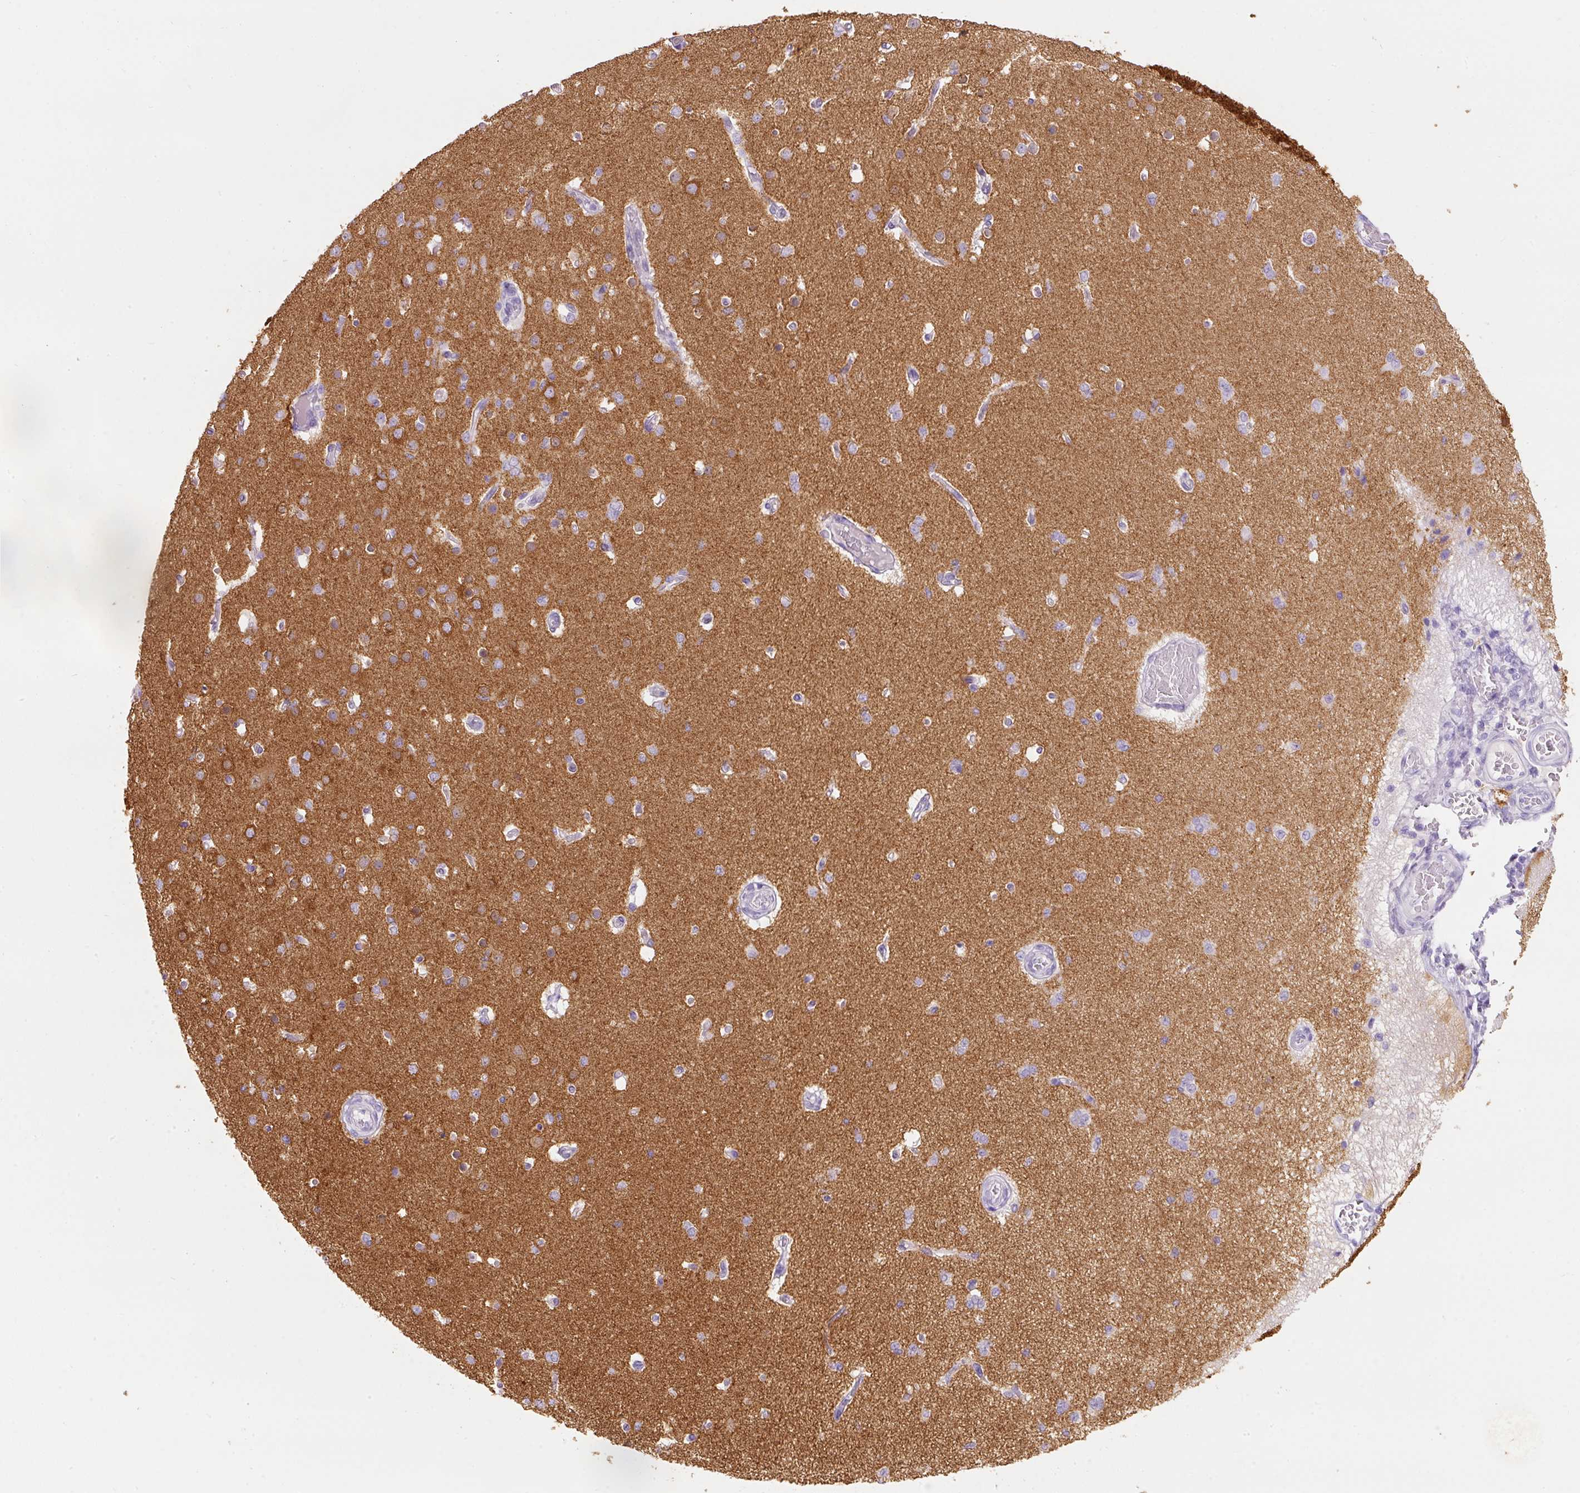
{"staining": {"intensity": "negative", "quantity": "none", "location": "none"}, "tissue": "cerebral cortex", "cell_type": "Endothelial cells", "image_type": "normal", "snomed": [{"axis": "morphology", "description": "Normal tissue, NOS"}, {"axis": "morphology", "description": "Inflammation, NOS"}, {"axis": "topography", "description": "Cerebral cortex"}], "caption": "Endothelial cells show no significant positivity in benign cerebral cortex. (Immunohistochemistry (ihc), brightfield microscopy, high magnification).", "gene": "DNM1", "patient": {"sex": "male", "age": 6}}